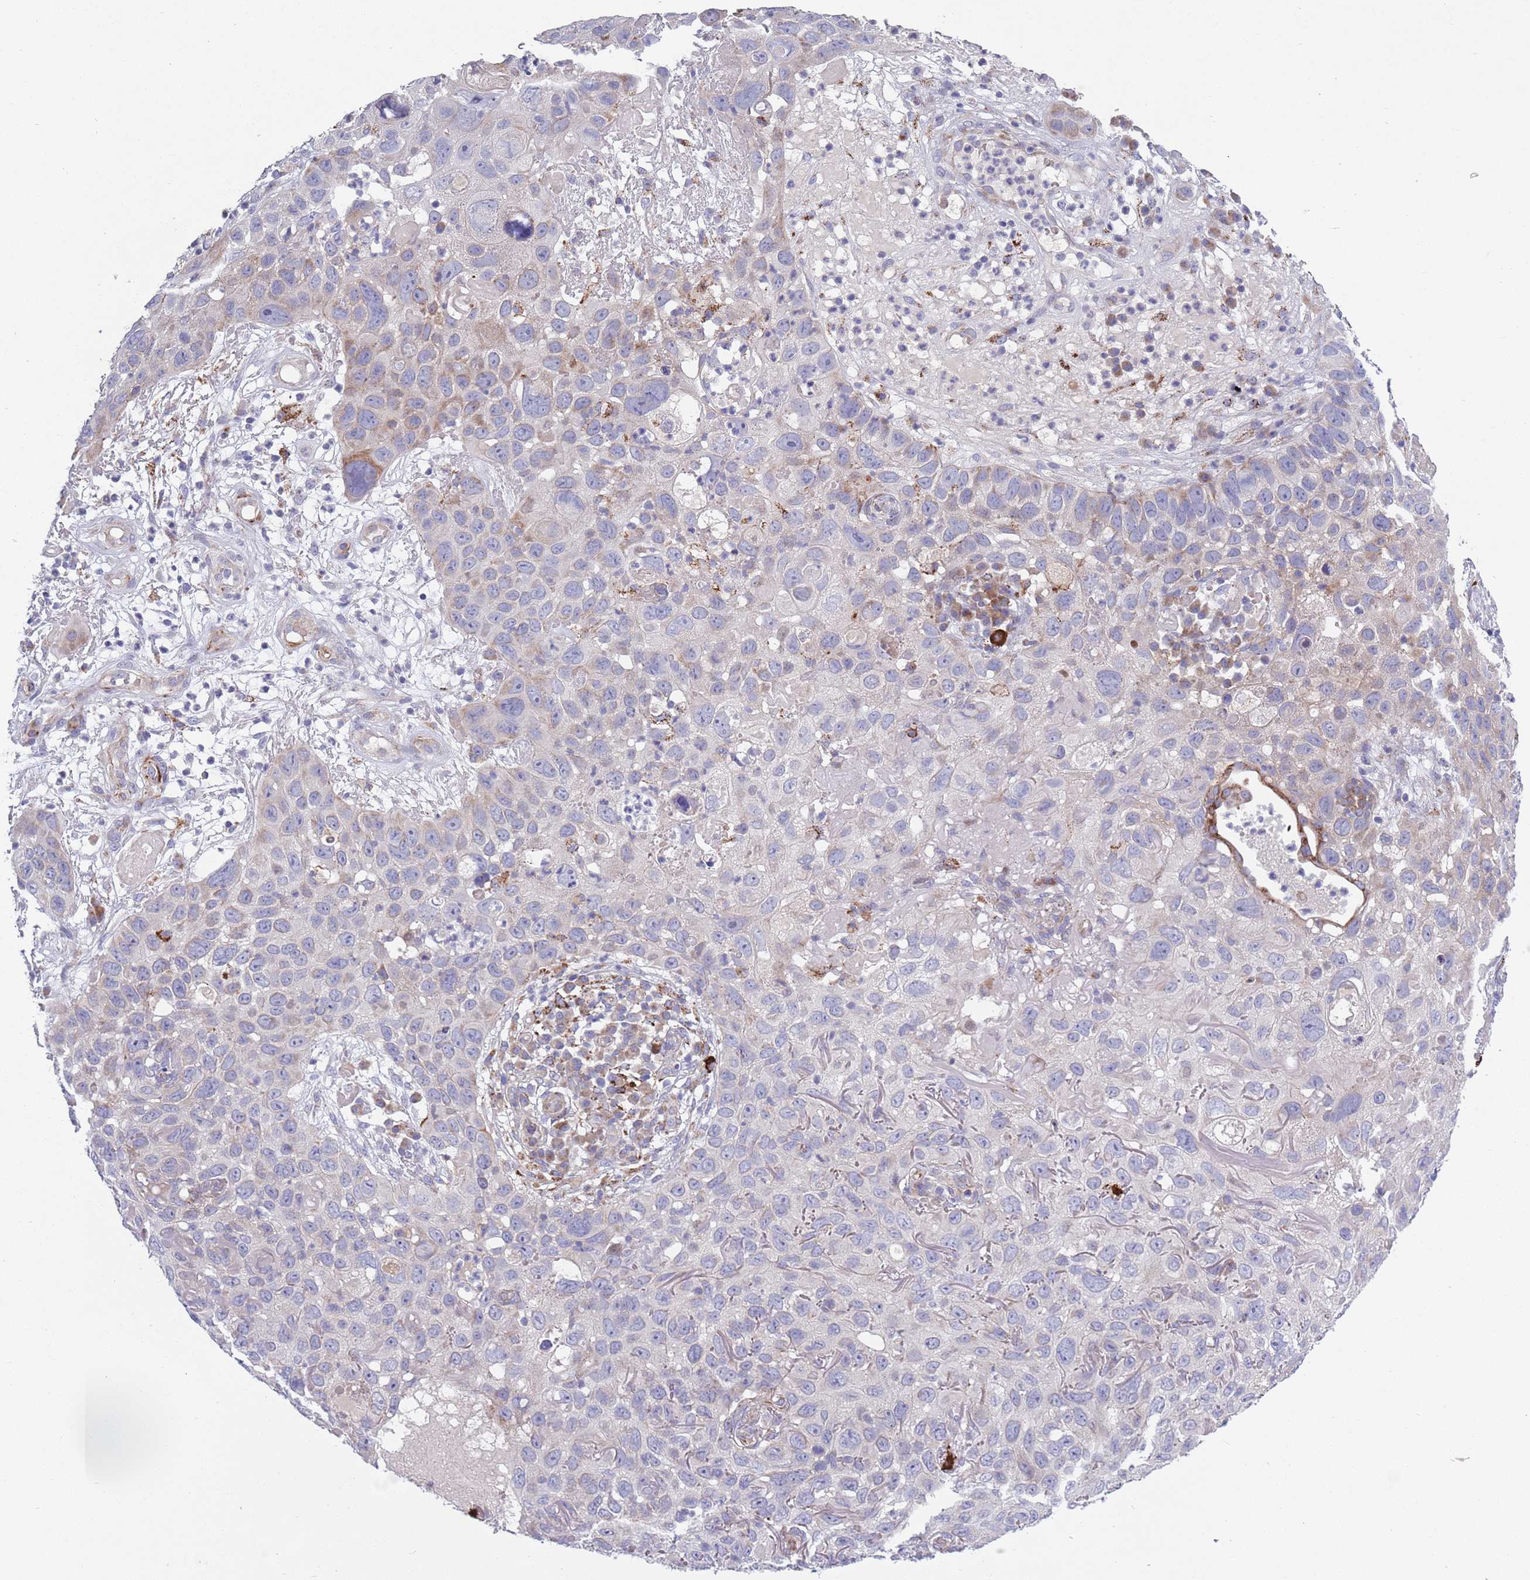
{"staining": {"intensity": "moderate", "quantity": "<25%", "location": "cytoplasmic/membranous"}, "tissue": "skin cancer", "cell_type": "Tumor cells", "image_type": "cancer", "snomed": [{"axis": "morphology", "description": "Squamous cell carcinoma in situ, NOS"}, {"axis": "morphology", "description": "Squamous cell carcinoma, NOS"}, {"axis": "topography", "description": "Skin"}], "caption": "Immunohistochemistry (IHC) (DAB (3,3'-diaminobenzidine)) staining of human skin cancer (squamous cell carcinoma) displays moderate cytoplasmic/membranous protein expression in approximately <25% of tumor cells.", "gene": "TYW1", "patient": {"sex": "male", "age": 93}}